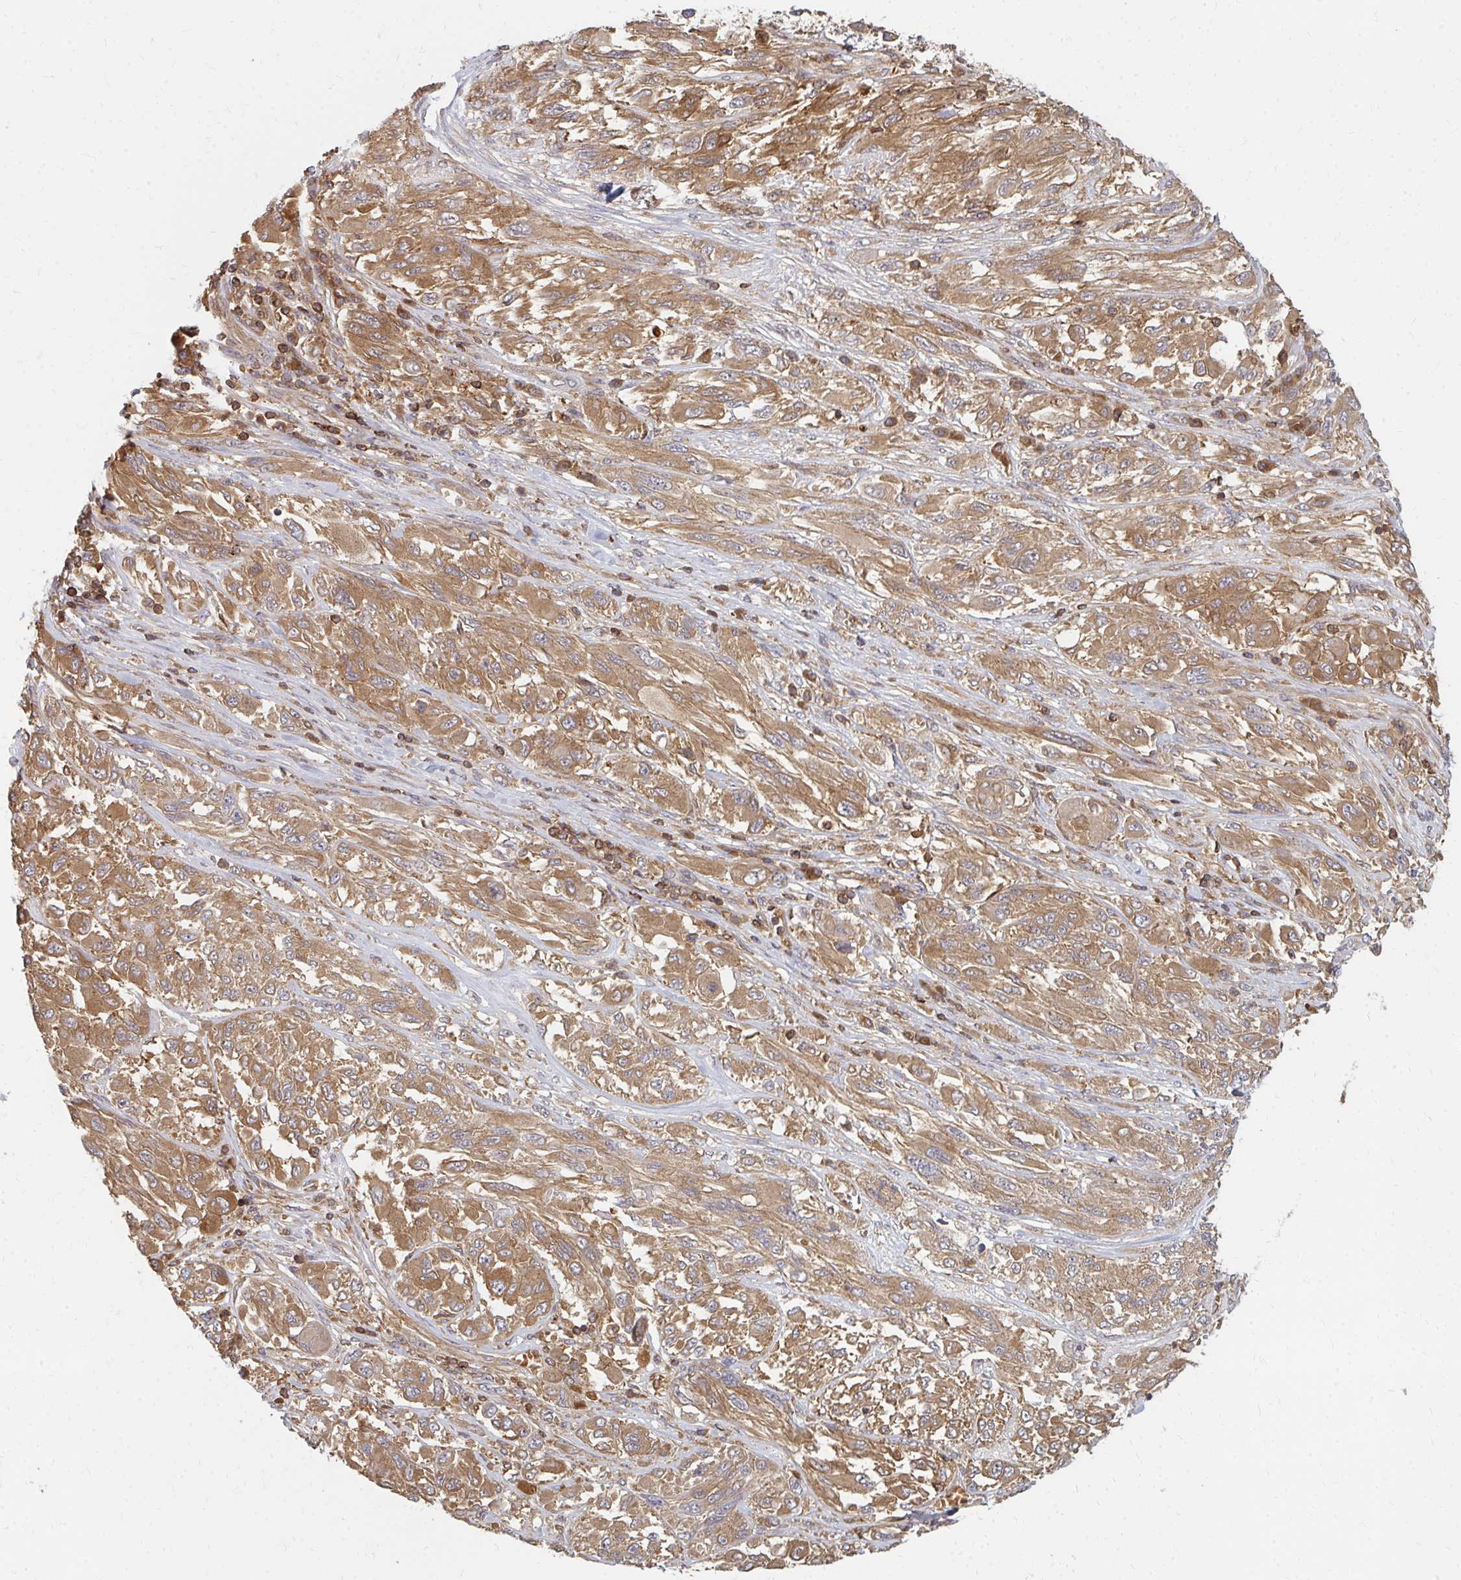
{"staining": {"intensity": "moderate", "quantity": ">75%", "location": "cytoplasmic/membranous"}, "tissue": "melanoma", "cell_type": "Tumor cells", "image_type": "cancer", "snomed": [{"axis": "morphology", "description": "Malignant melanoma, NOS"}, {"axis": "topography", "description": "Skin"}], "caption": "Melanoma stained with IHC demonstrates moderate cytoplasmic/membranous staining in approximately >75% of tumor cells.", "gene": "ZNF285", "patient": {"sex": "female", "age": 91}}